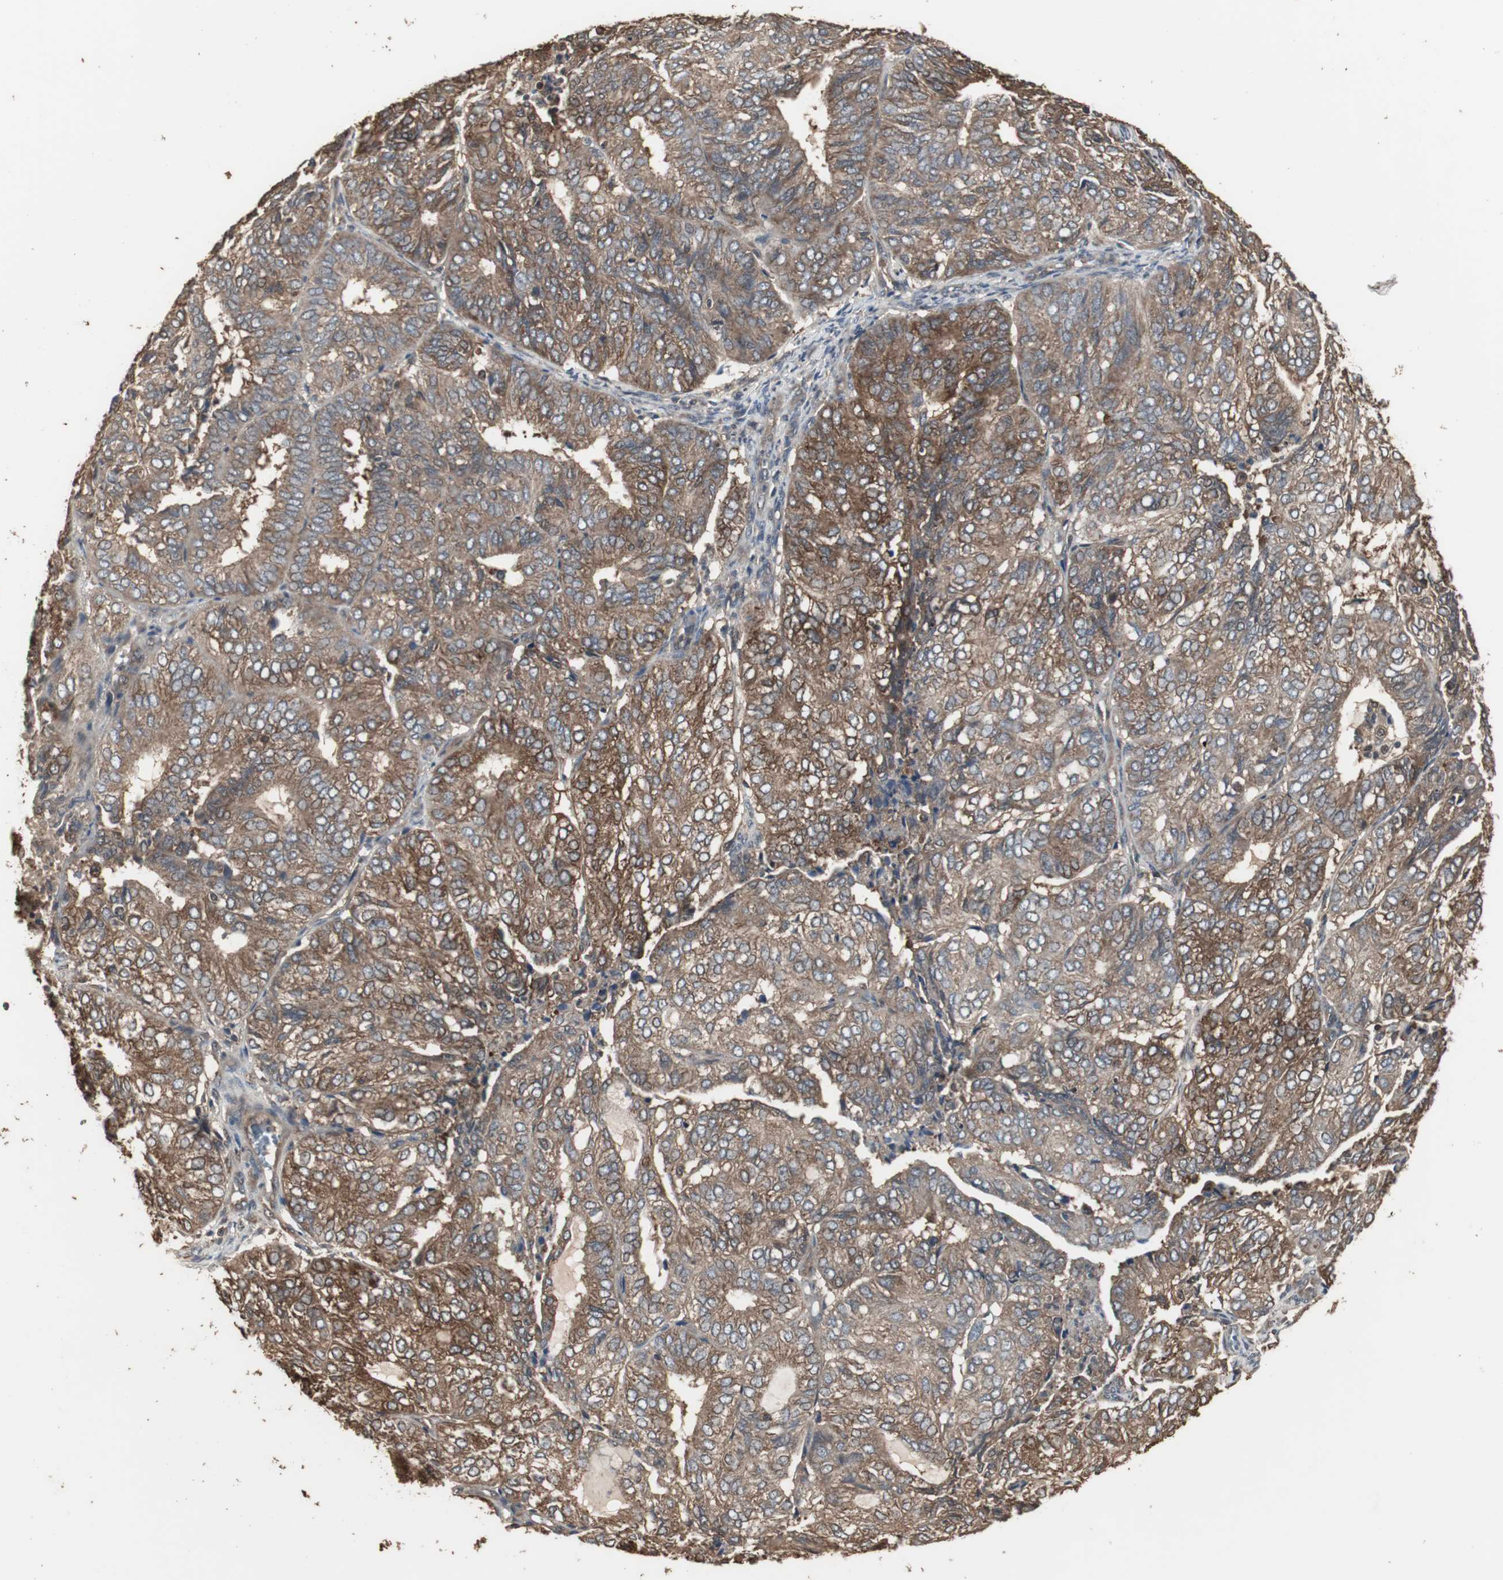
{"staining": {"intensity": "strong", "quantity": ">75%", "location": "cytoplasmic/membranous"}, "tissue": "endometrial cancer", "cell_type": "Tumor cells", "image_type": "cancer", "snomed": [{"axis": "morphology", "description": "Adenocarcinoma, NOS"}, {"axis": "topography", "description": "Uterus"}], "caption": "This histopathology image demonstrates IHC staining of human adenocarcinoma (endometrial), with high strong cytoplasmic/membranous positivity in about >75% of tumor cells.", "gene": "HPRT1", "patient": {"sex": "female", "age": 60}}